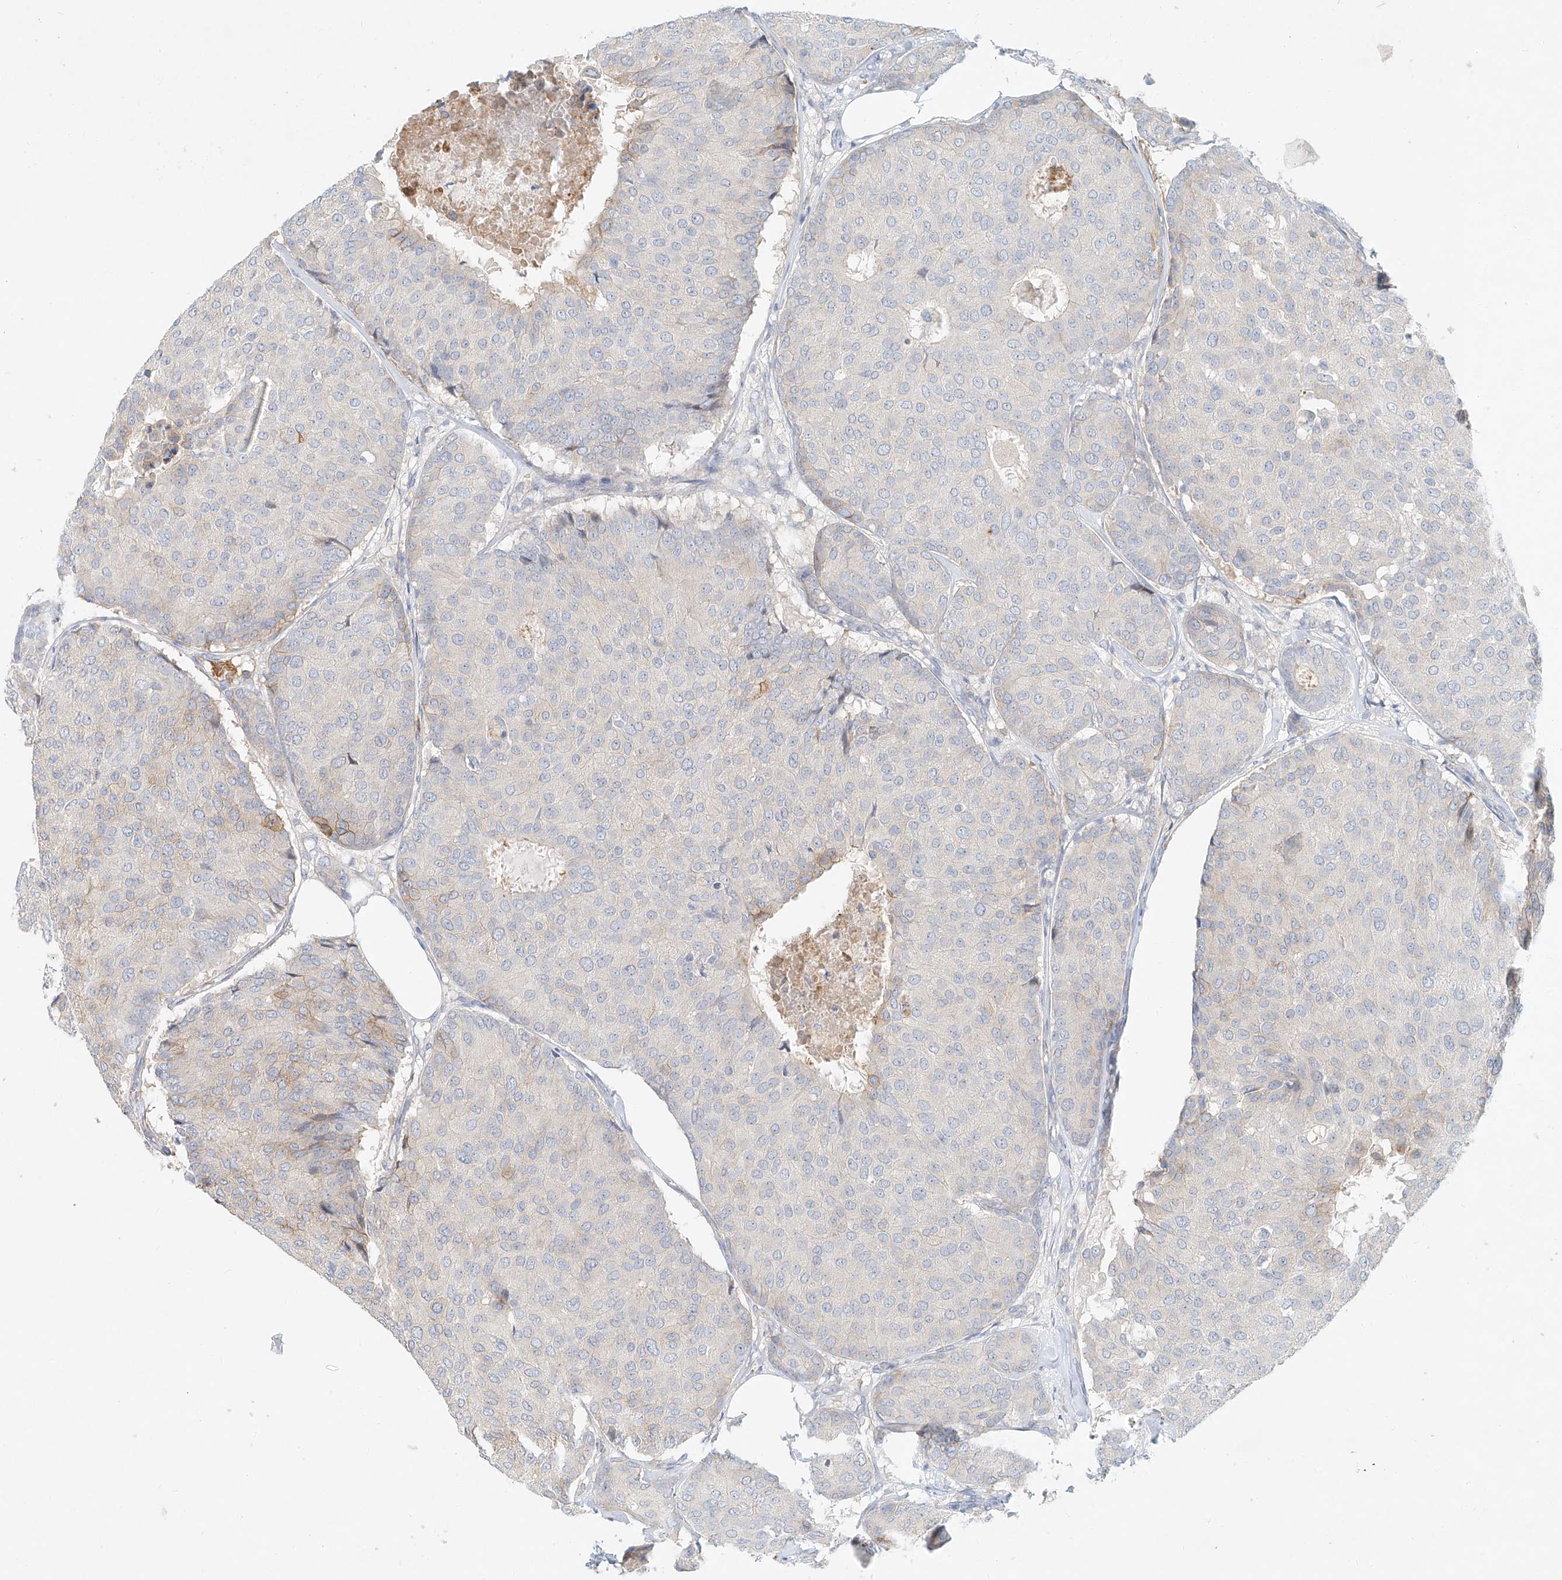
{"staining": {"intensity": "negative", "quantity": "none", "location": "none"}, "tissue": "breast cancer", "cell_type": "Tumor cells", "image_type": "cancer", "snomed": [{"axis": "morphology", "description": "Duct carcinoma"}, {"axis": "topography", "description": "Breast"}], "caption": "Immunohistochemistry histopathology image of breast invasive ductal carcinoma stained for a protein (brown), which displays no staining in tumor cells.", "gene": "SYTL3", "patient": {"sex": "female", "age": 75}}